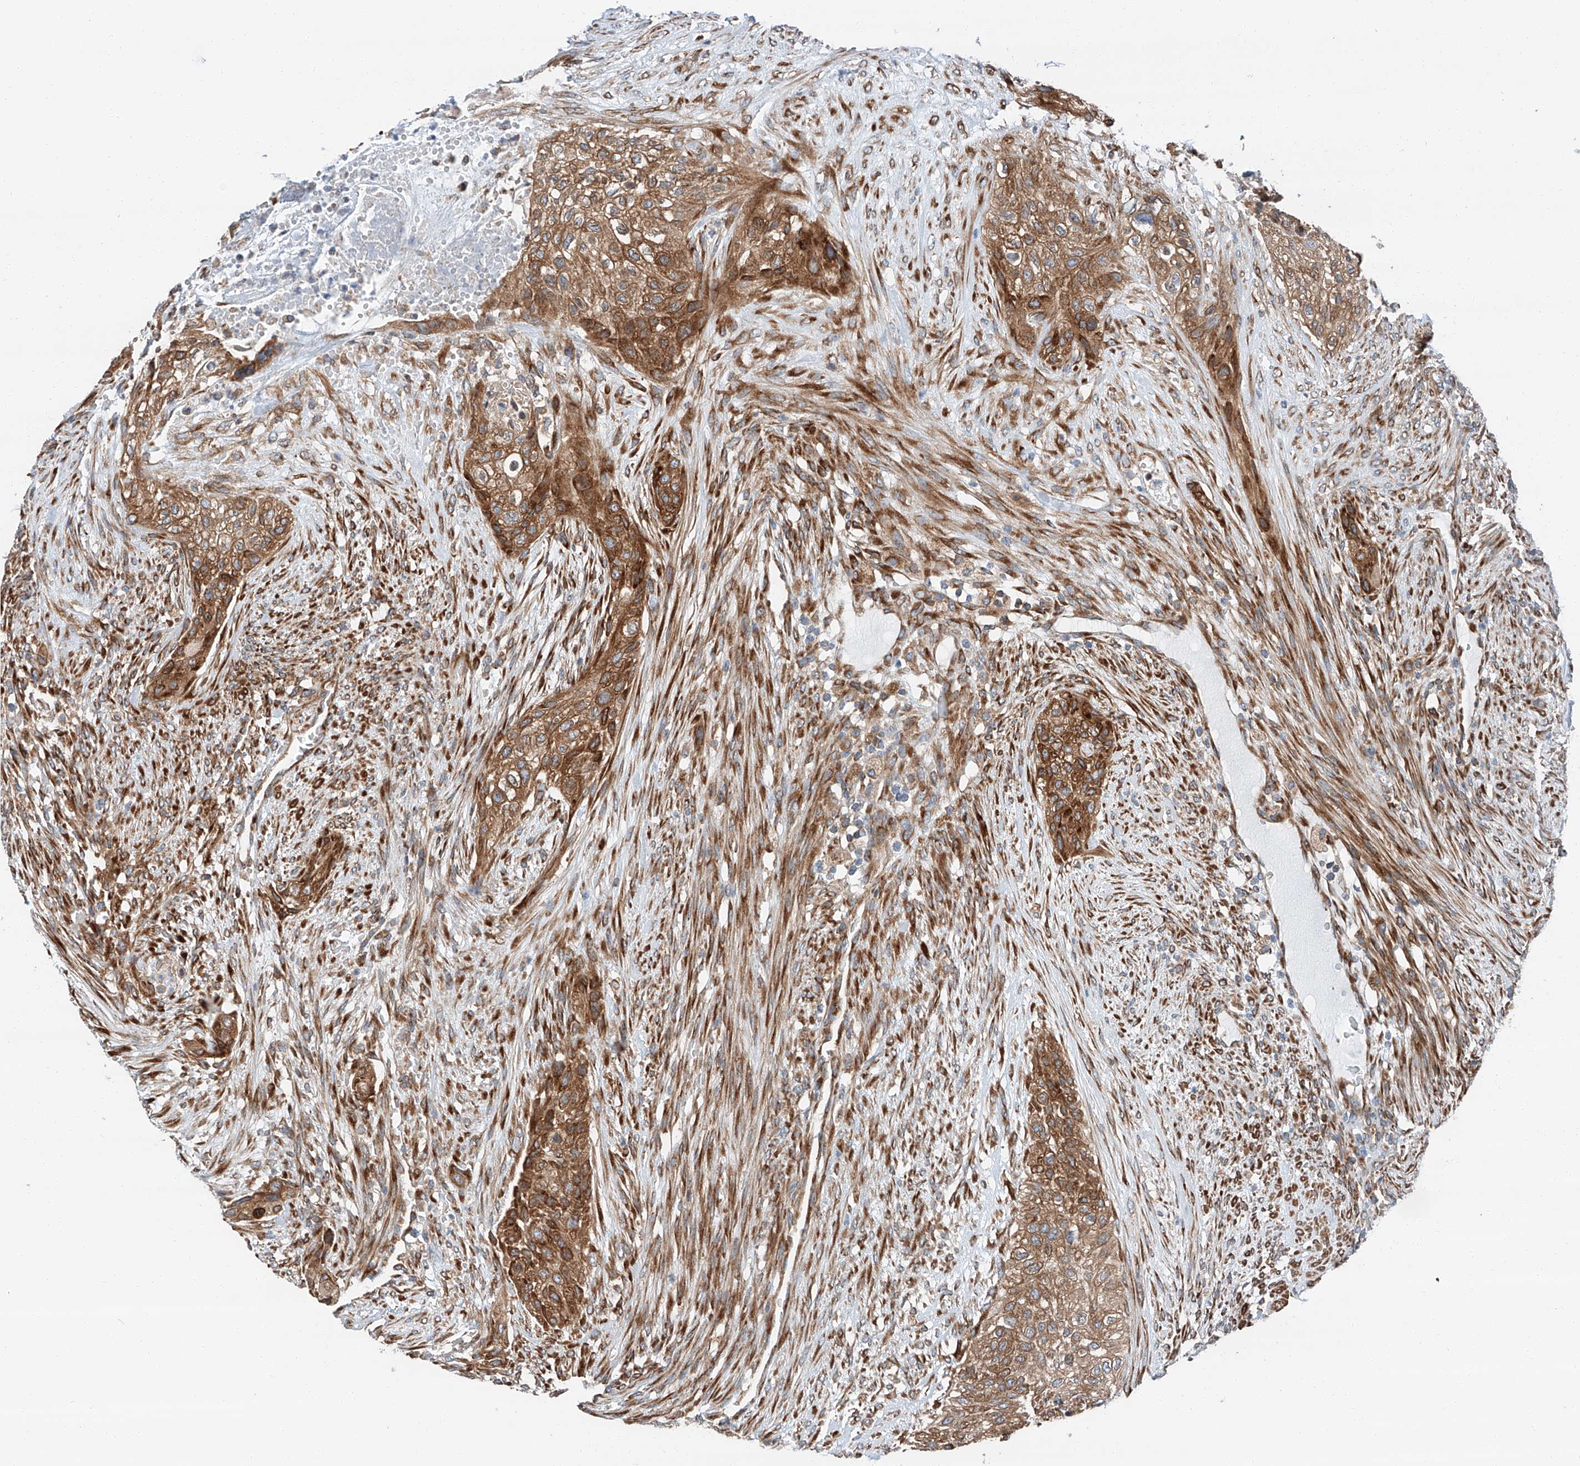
{"staining": {"intensity": "moderate", "quantity": ">75%", "location": "cytoplasmic/membranous"}, "tissue": "urothelial cancer", "cell_type": "Tumor cells", "image_type": "cancer", "snomed": [{"axis": "morphology", "description": "Urothelial carcinoma, High grade"}, {"axis": "topography", "description": "Urinary bladder"}], "caption": "Immunohistochemistry (IHC) histopathology image of urothelial carcinoma (high-grade) stained for a protein (brown), which demonstrates medium levels of moderate cytoplasmic/membranous expression in about >75% of tumor cells.", "gene": "ZC3H15", "patient": {"sex": "male", "age": 35}}